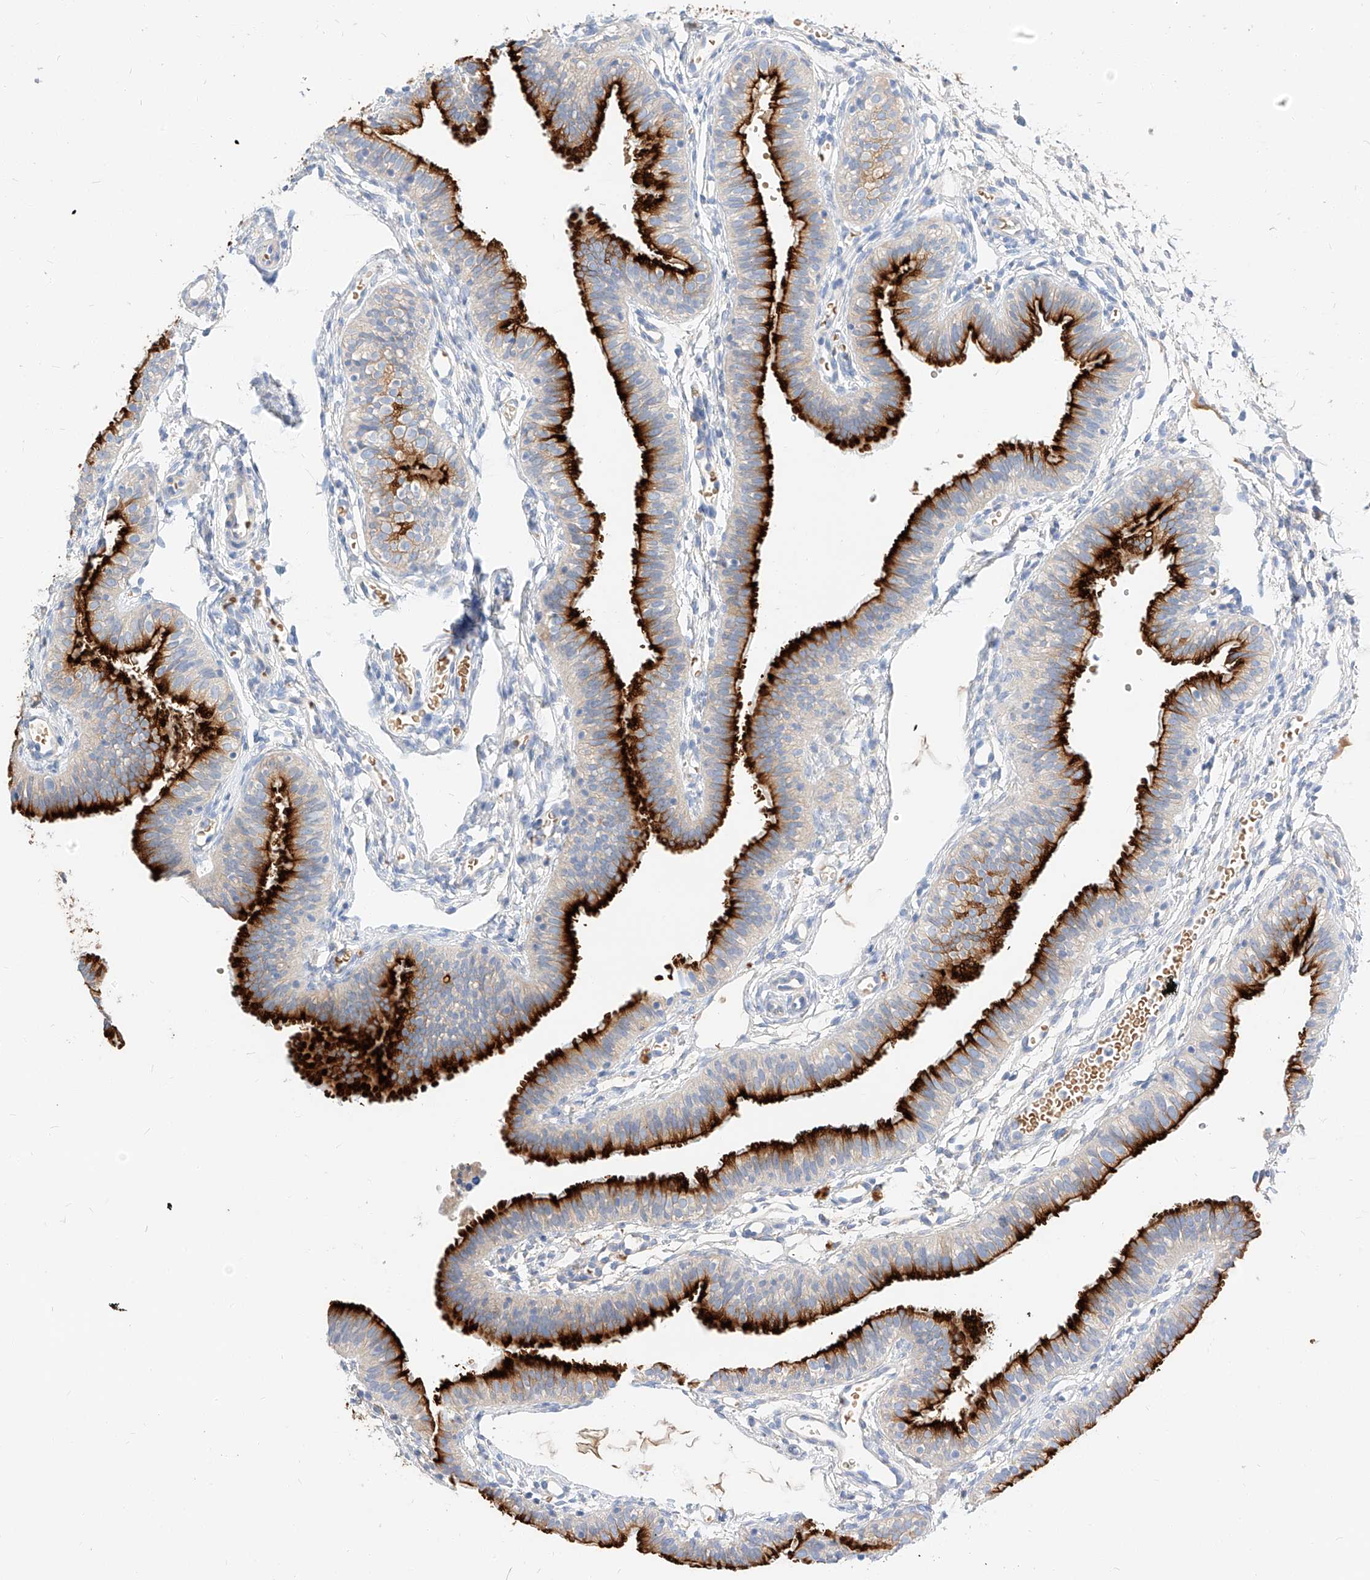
{"staining": {"intensity": "strong", "quantity": ">75%", "location": "cytoplasmic/membranous"}, "tissue": "fallopian tube", "cell_type": "Glandular cells", "image_type": "normal", "snomed": [{"axis": "morphology", "description": "Normal tissue, NOS"}, {"axis": "topography", "description": "Fallopian tube"}], "caption": "Immunohistochemistry micrograph of normal fallopian tube: fallopian tube stained using IHC displays high levels of strong protein expression localized specifically in the cytoplasmic/membranous of glandular cells, appearing as a cytoplasmic/membranous brown color.", "gene": "MAP7", "patient": {"sex": "female", "age": 35}}